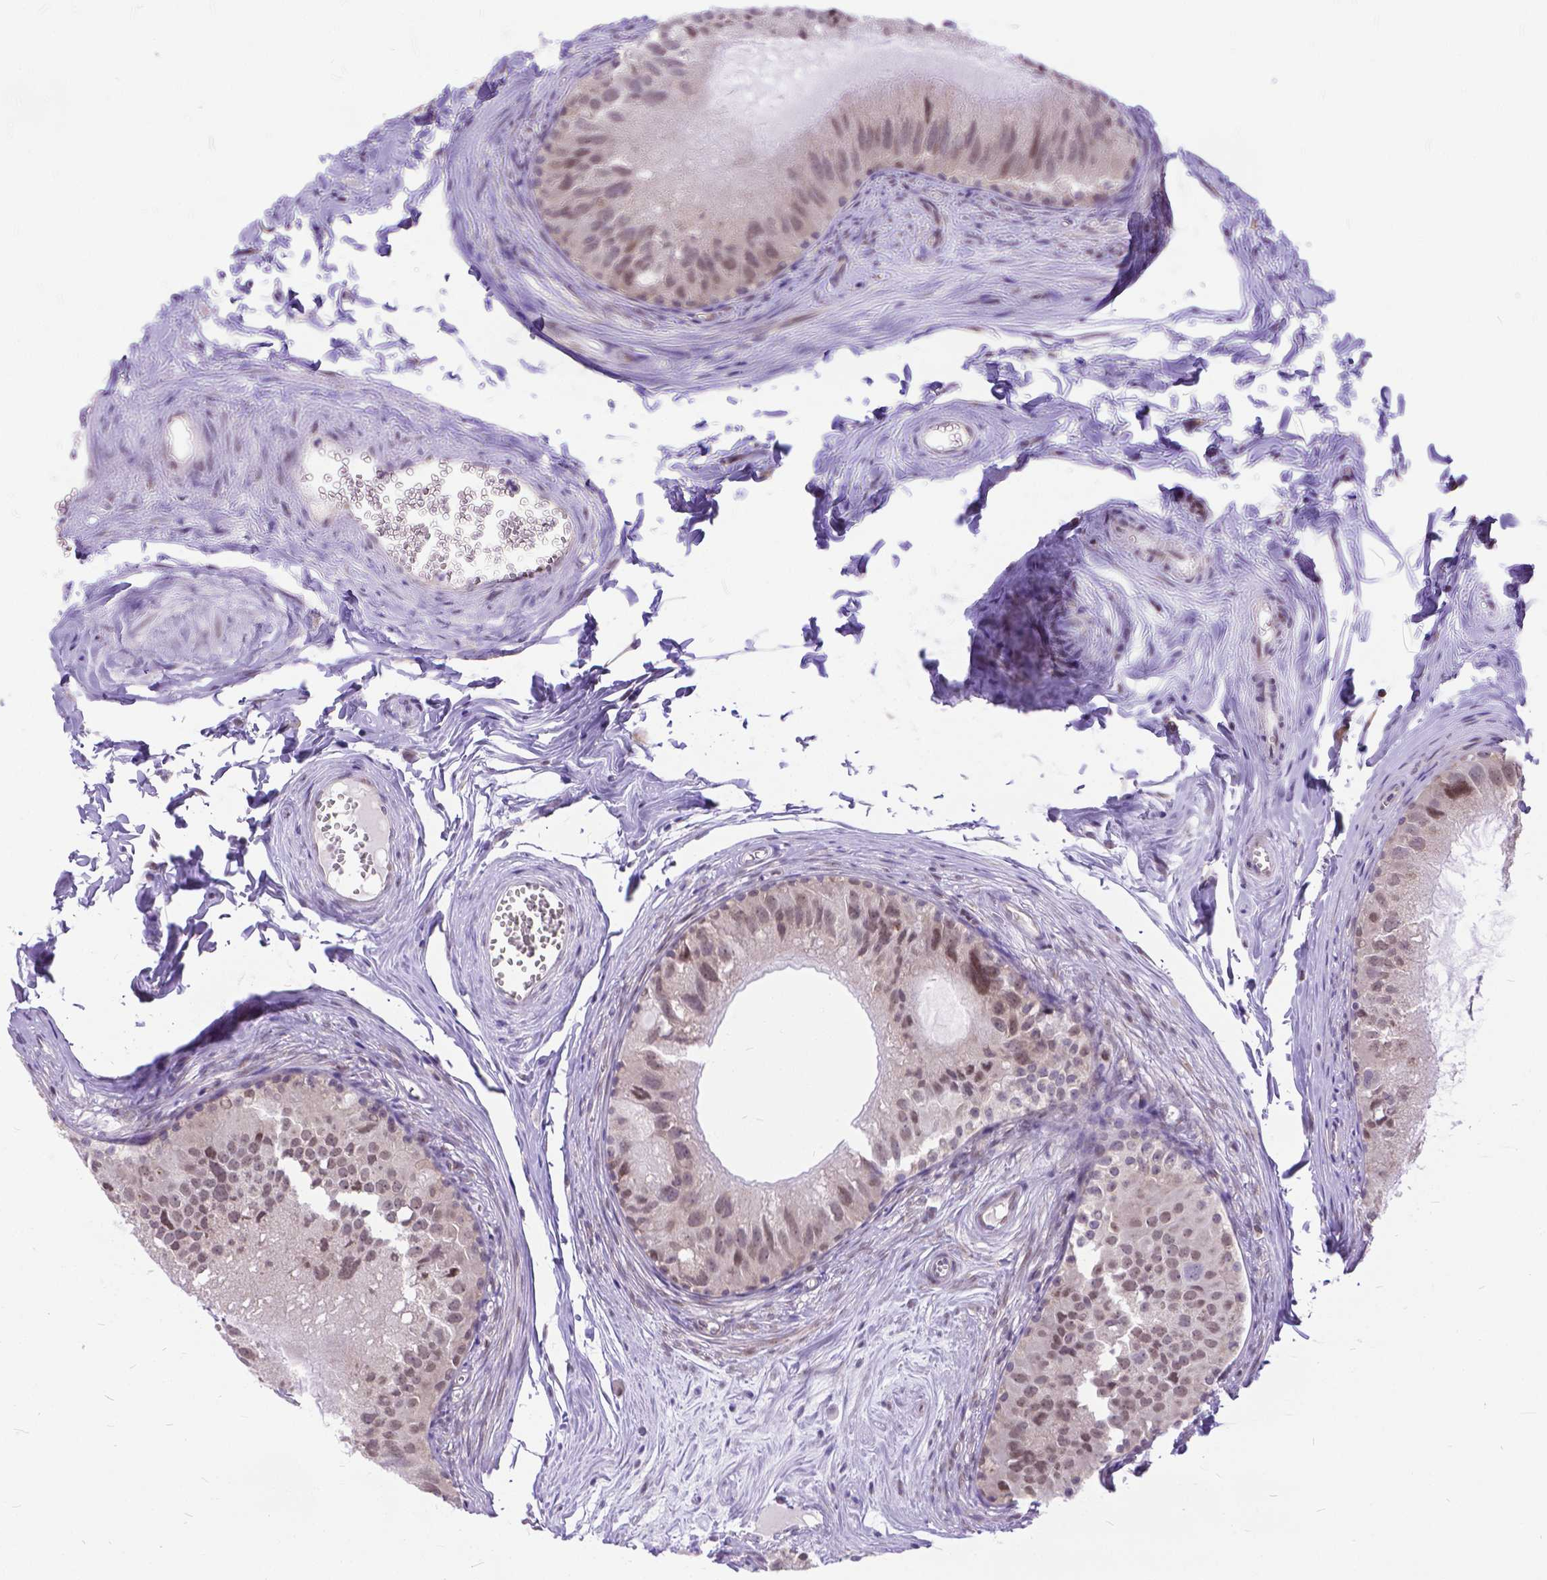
{"staining": {"intensity": "weak", "quantity": "25%-75%", "location": "cytoplasmic/membranous,nuclear"}, "tissue": "epididymis", "cell_type": "Glandular cells", "image_type": "normal", "snomed": [{"axis": "morphology", "description": "Normal tissue, NOS"}, {"axis": "topography", "description": "Epididymis"}], "caption": "Immunohistochemical staining of unremarkable human epididymis reveals low levels of weak cytoplasmic/membranous,nuclear expression in approximately 25%-75% of glandular cells. The protein of interest is shown in brown color, while the nuclei are stained blue.", "gene": "FAM124B", "patient": {"sex": "male", "age": 45}}